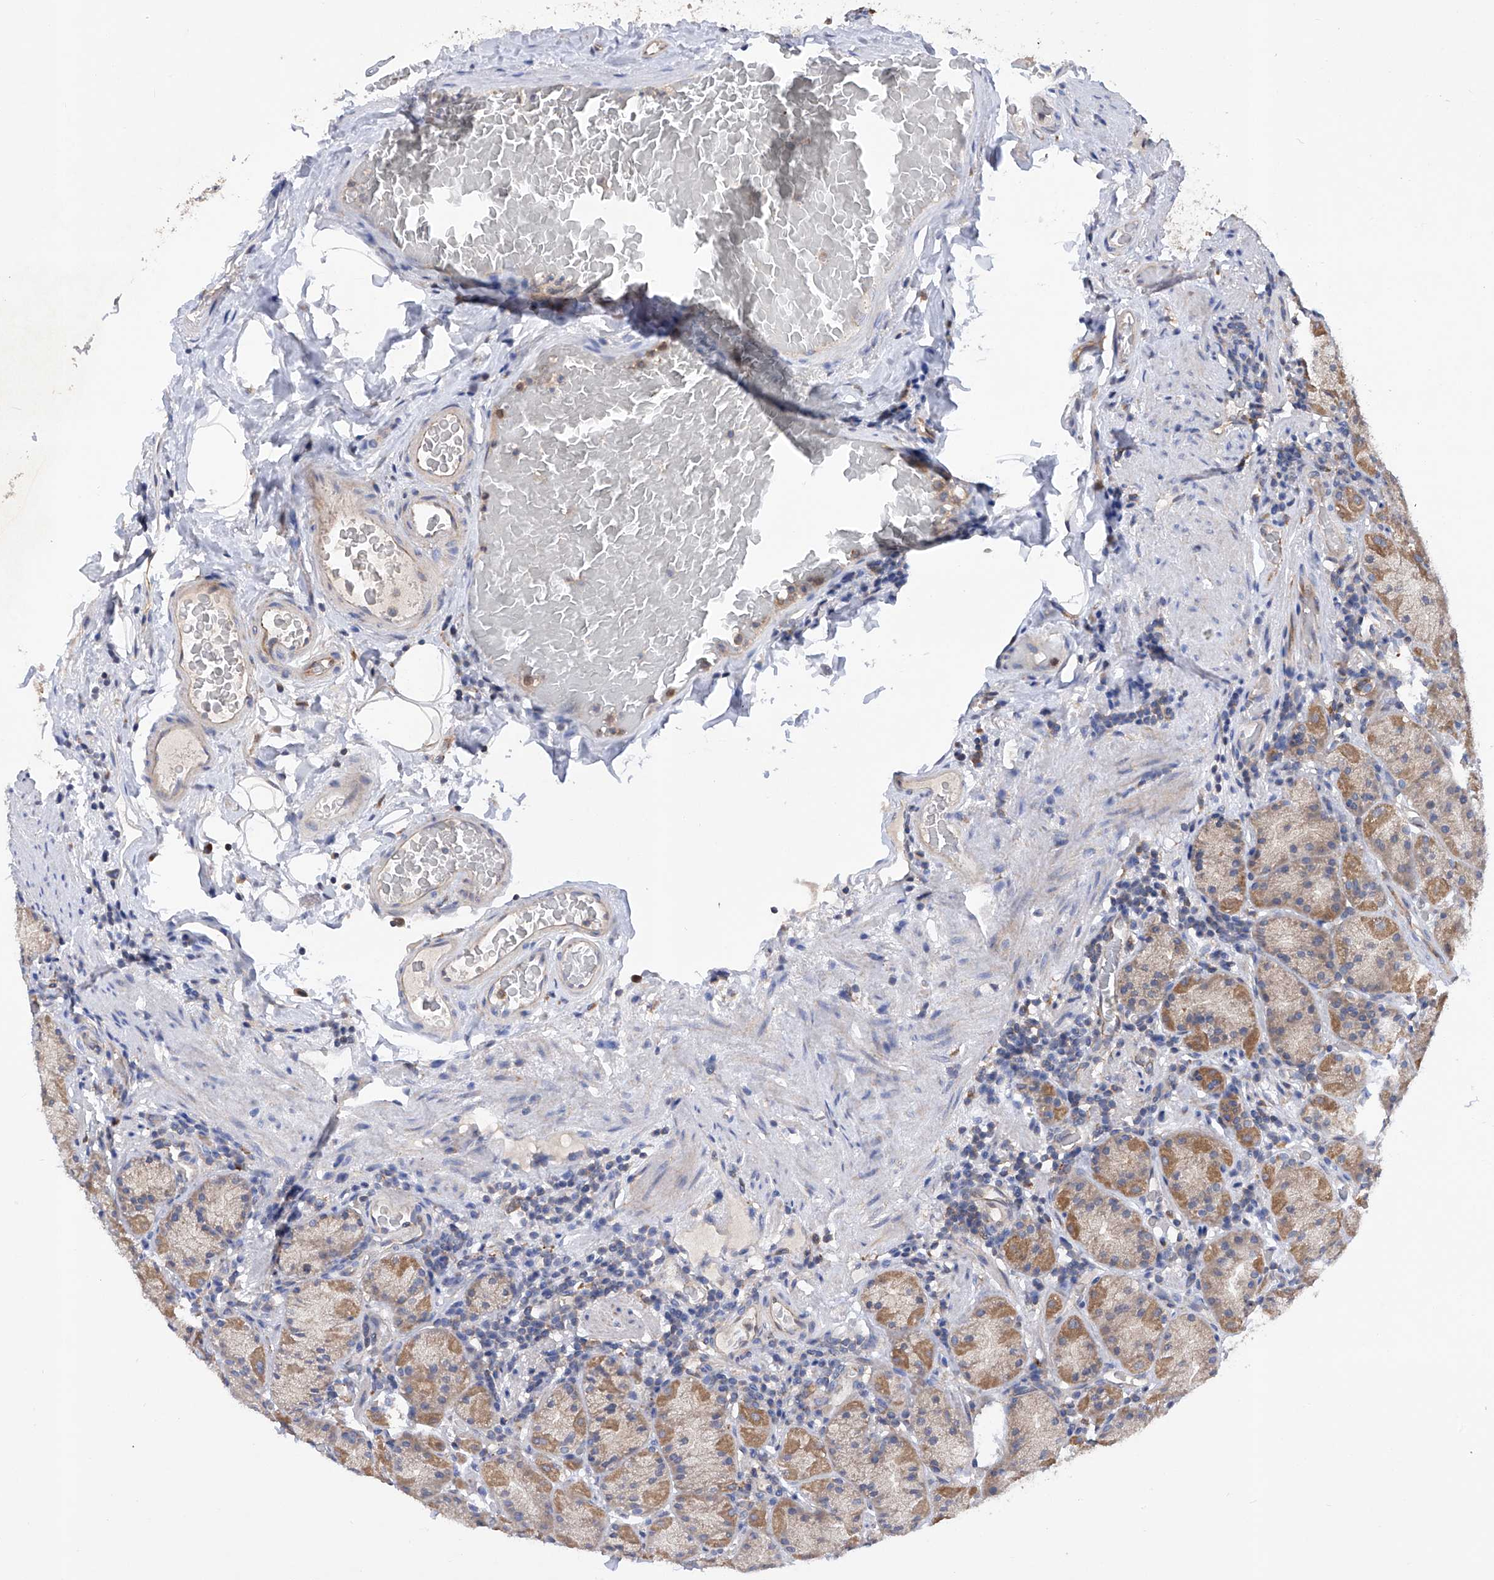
{"staining": {"intensity": "moderate", "quantity": ">75%", "location": "cytoplasmic/membranous"}, "tissue": "stomach", "cell_type": "Glandular cells", "image_type": "normal", "snomed": [{"axis": "morphology", "description": "Normal tissue, NOS"}, {"axis": "topography", "description": "Stomach, upper"}], "caption": "Immunohistochemistry (IHC) photomicrograph of normal stomach: stomach stained using IHC displays medium levels of moderate protein expression localized specifically in the cytoplasmic/membranous of glandular cells, appearing as a cytoplasmic/membranous brown color.", "gene": "SPATA20", "patient": {"sex": "male", "age": 68}}